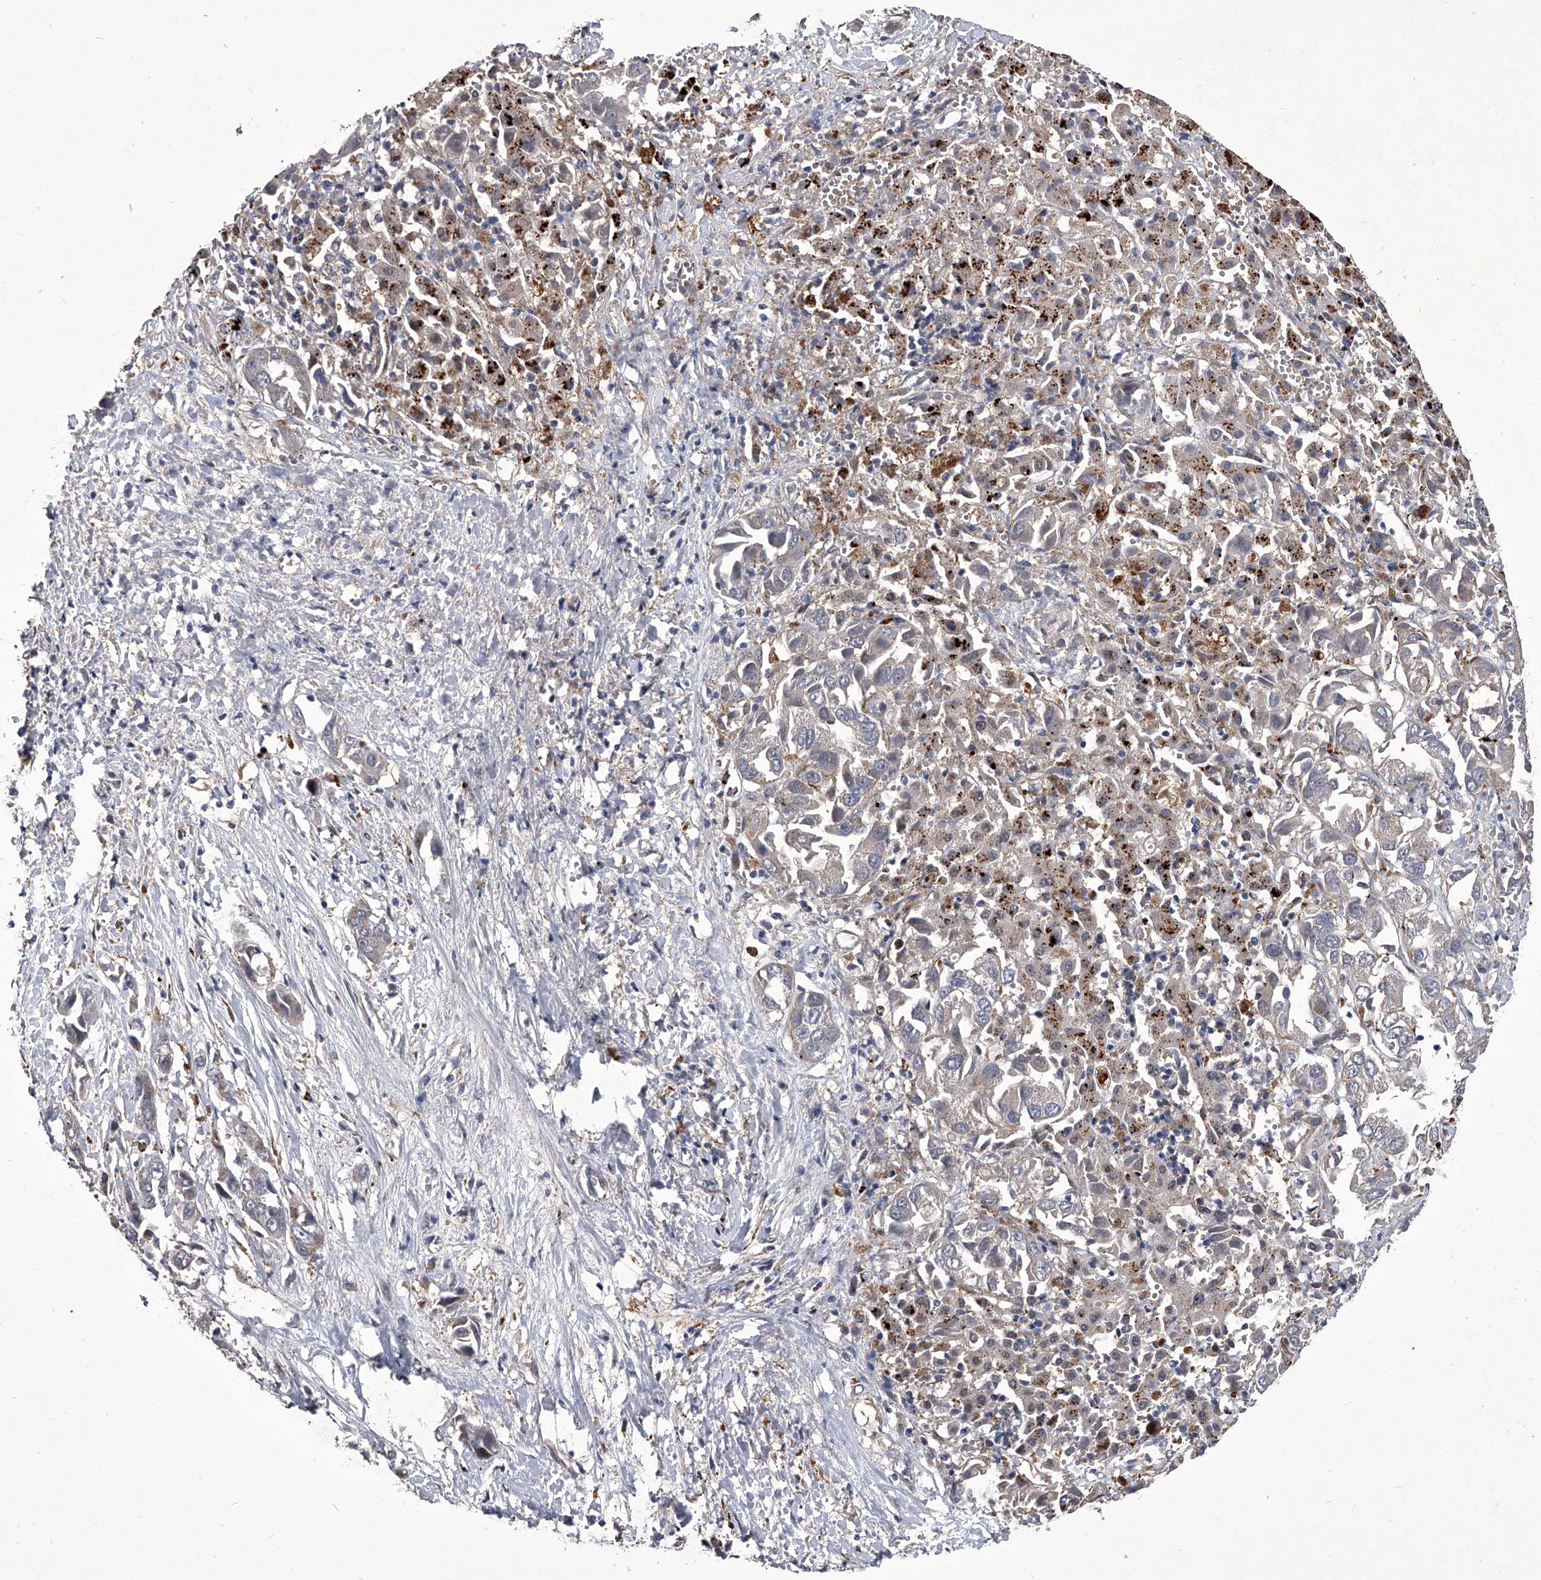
{"staining": {"intensity": "weak", "quantity": "<25%", "location": "cytoplasmic/membranous"}, "tissue": "liver cancer", "cell_type": "Tumor cells", "image_type": "cancer", "snomed": [{"axis": "morphology", "description": "Cholangiocarcinoma"}, {"axis": "topography", "description": "Liver"}], "caption": "Tumor cells are negative for protein expression in human cholangiocarcinoma (liver).", "gene": "CMTR1", "patient": {"sex": "female", "age": 52}}